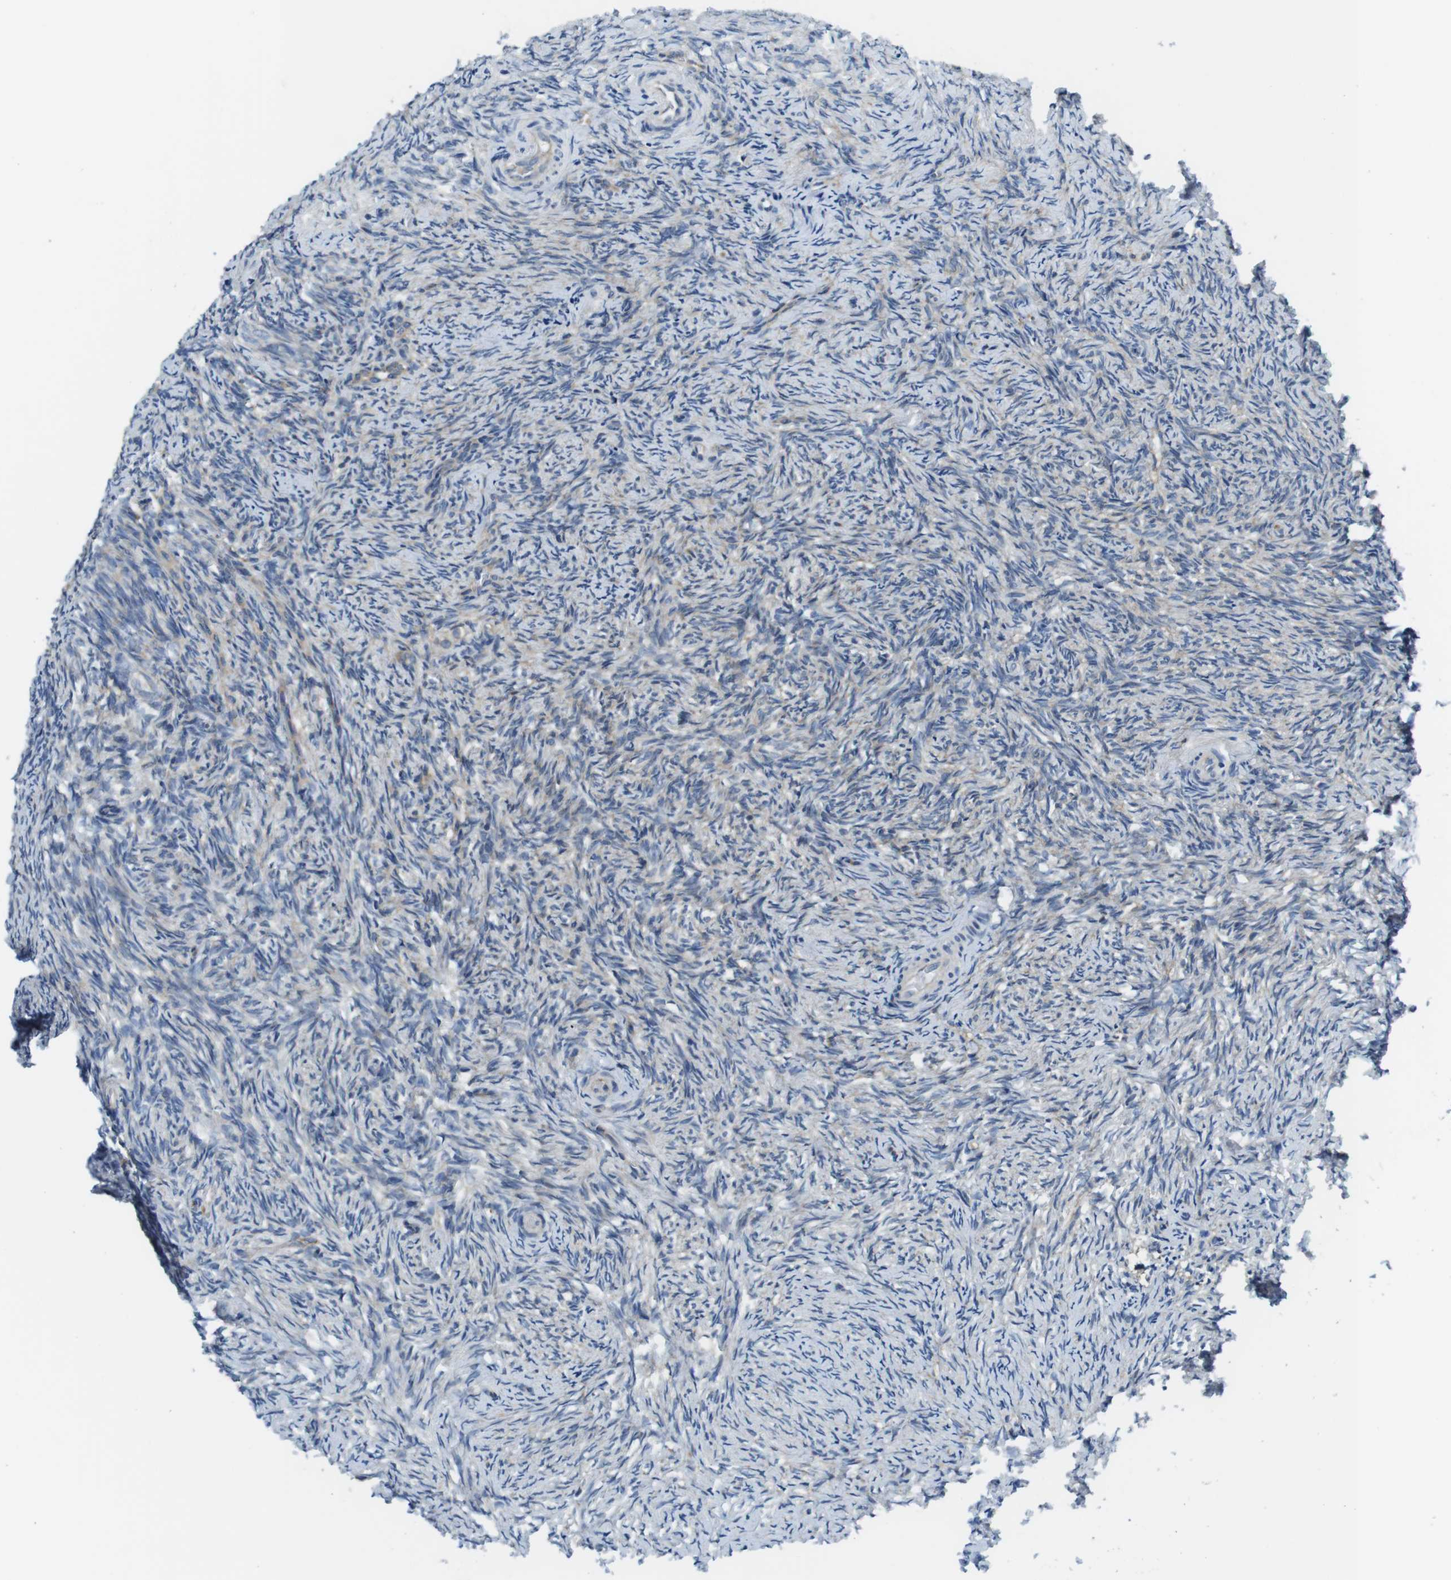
{"staining": {"intensity": "weak", "quantity": ">75%", "location": "cytoplasmic/membranous"}, "tissue": "ovary", "cell_type": "Follicle cells", "image_type": "normal", "snomed": [{"axis": "morphology", "description": "Normal tissue, NOS"}, {"axis": "topography", "description": "Ovary"}], "caption": "Follicle cells demonstrate low levels of weak cytoplasmic/membranous staining in about >75% of cells in benign human ovary.", "gene": "EIF2B5", "patient": {"sex": "female", "age": 41}}